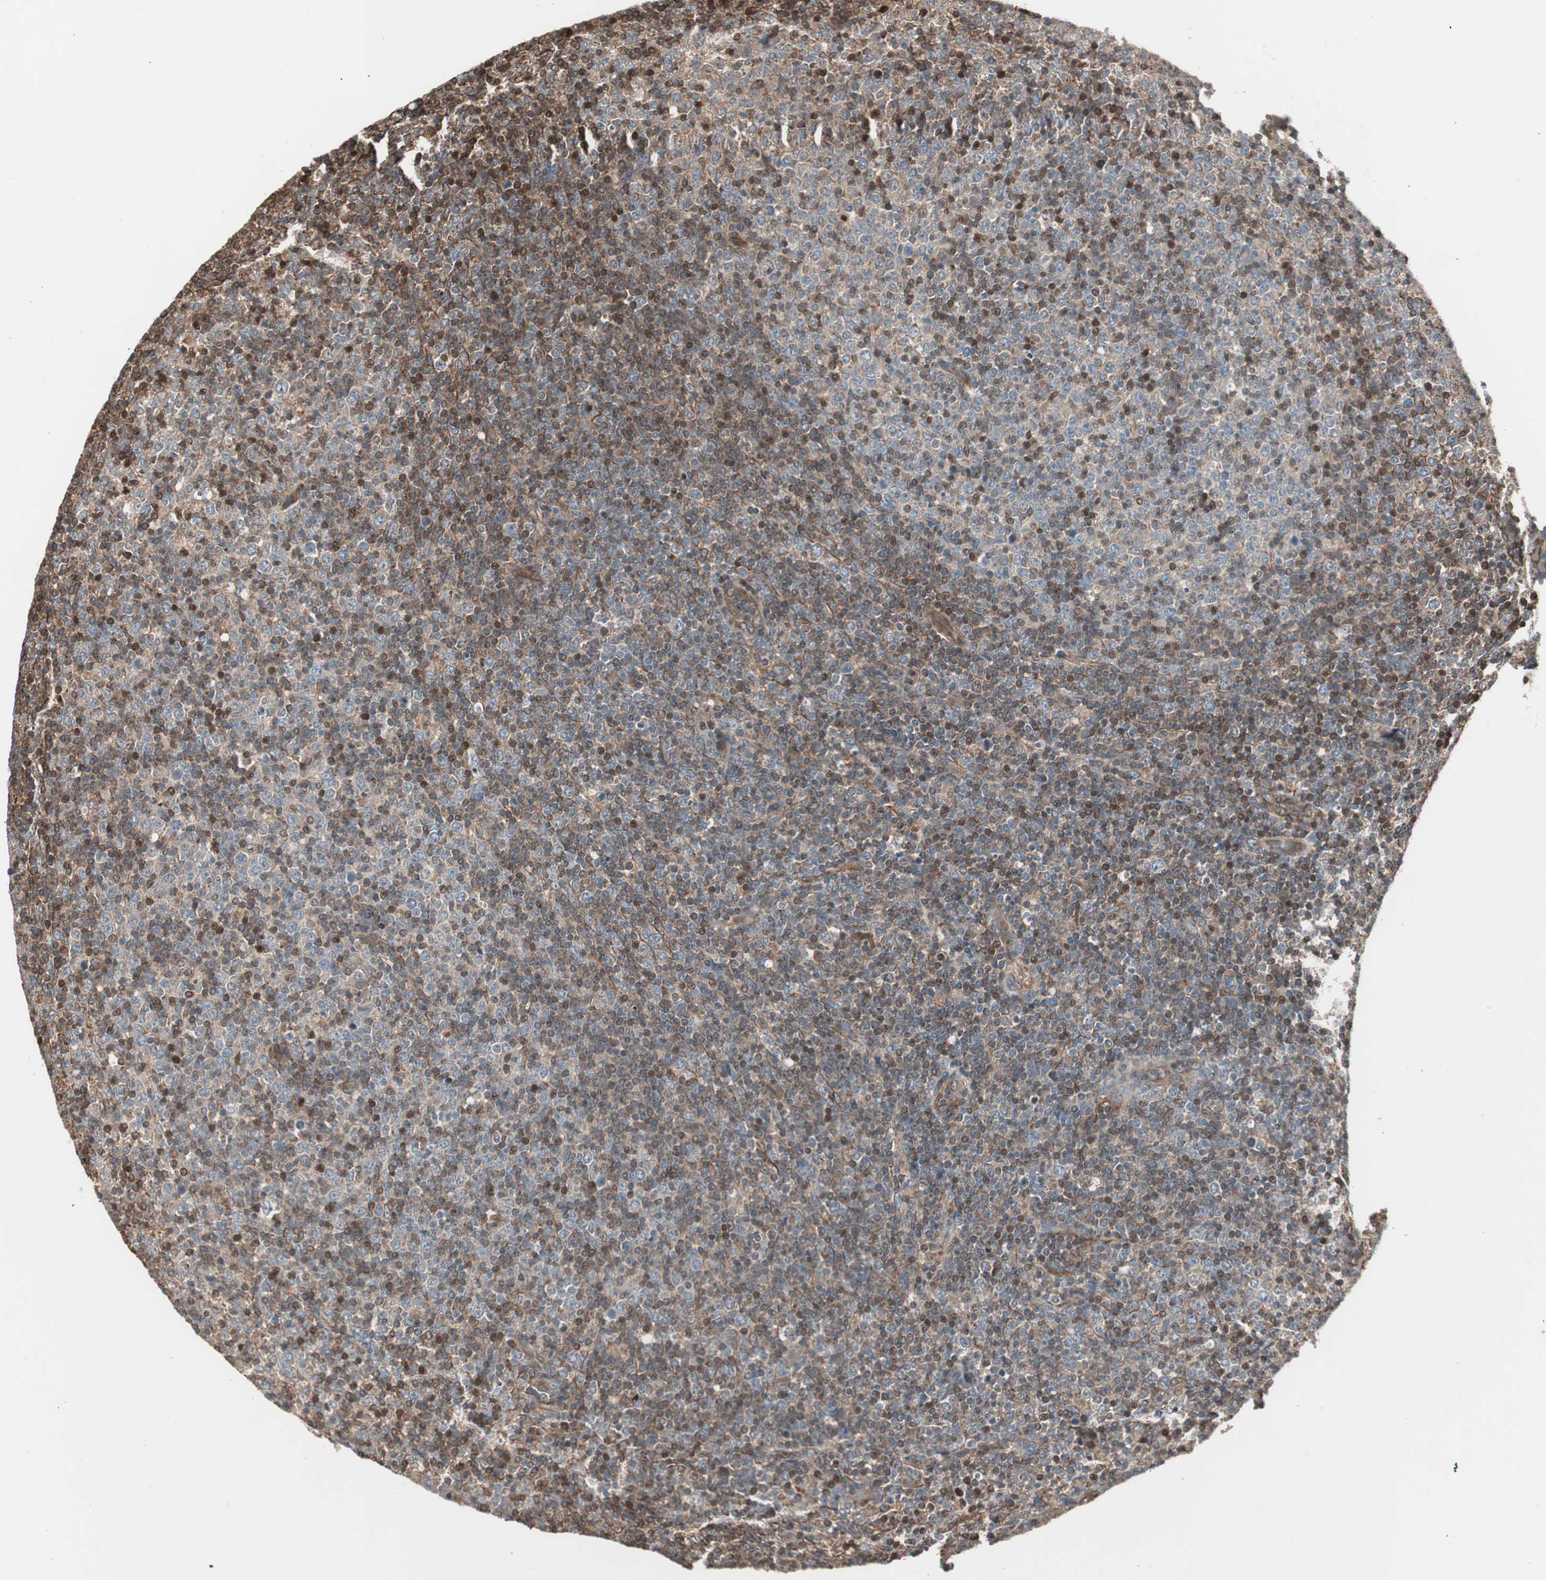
{"staining": {"intensity": "negative", "quantity": "none", "location": "none"}, "tissue": "lymphoma", "cell_type": "Tumor cells", "image_type": "cancer", "snomed": [{"axis": "morphology", "description": "Malignant lymphoma, non-Hodgkin's type, Low grade"}, {"axis": "topography", "description": "Lymph node"}], "caption": "Immunohistochemistry (IHC) of low-grade malignant lymphoma, non-Hodgkin's type demonstrates no staining in tumor cells.", "gene": "MAD2L2", "patient": {"sex": "male", "age": 70}}